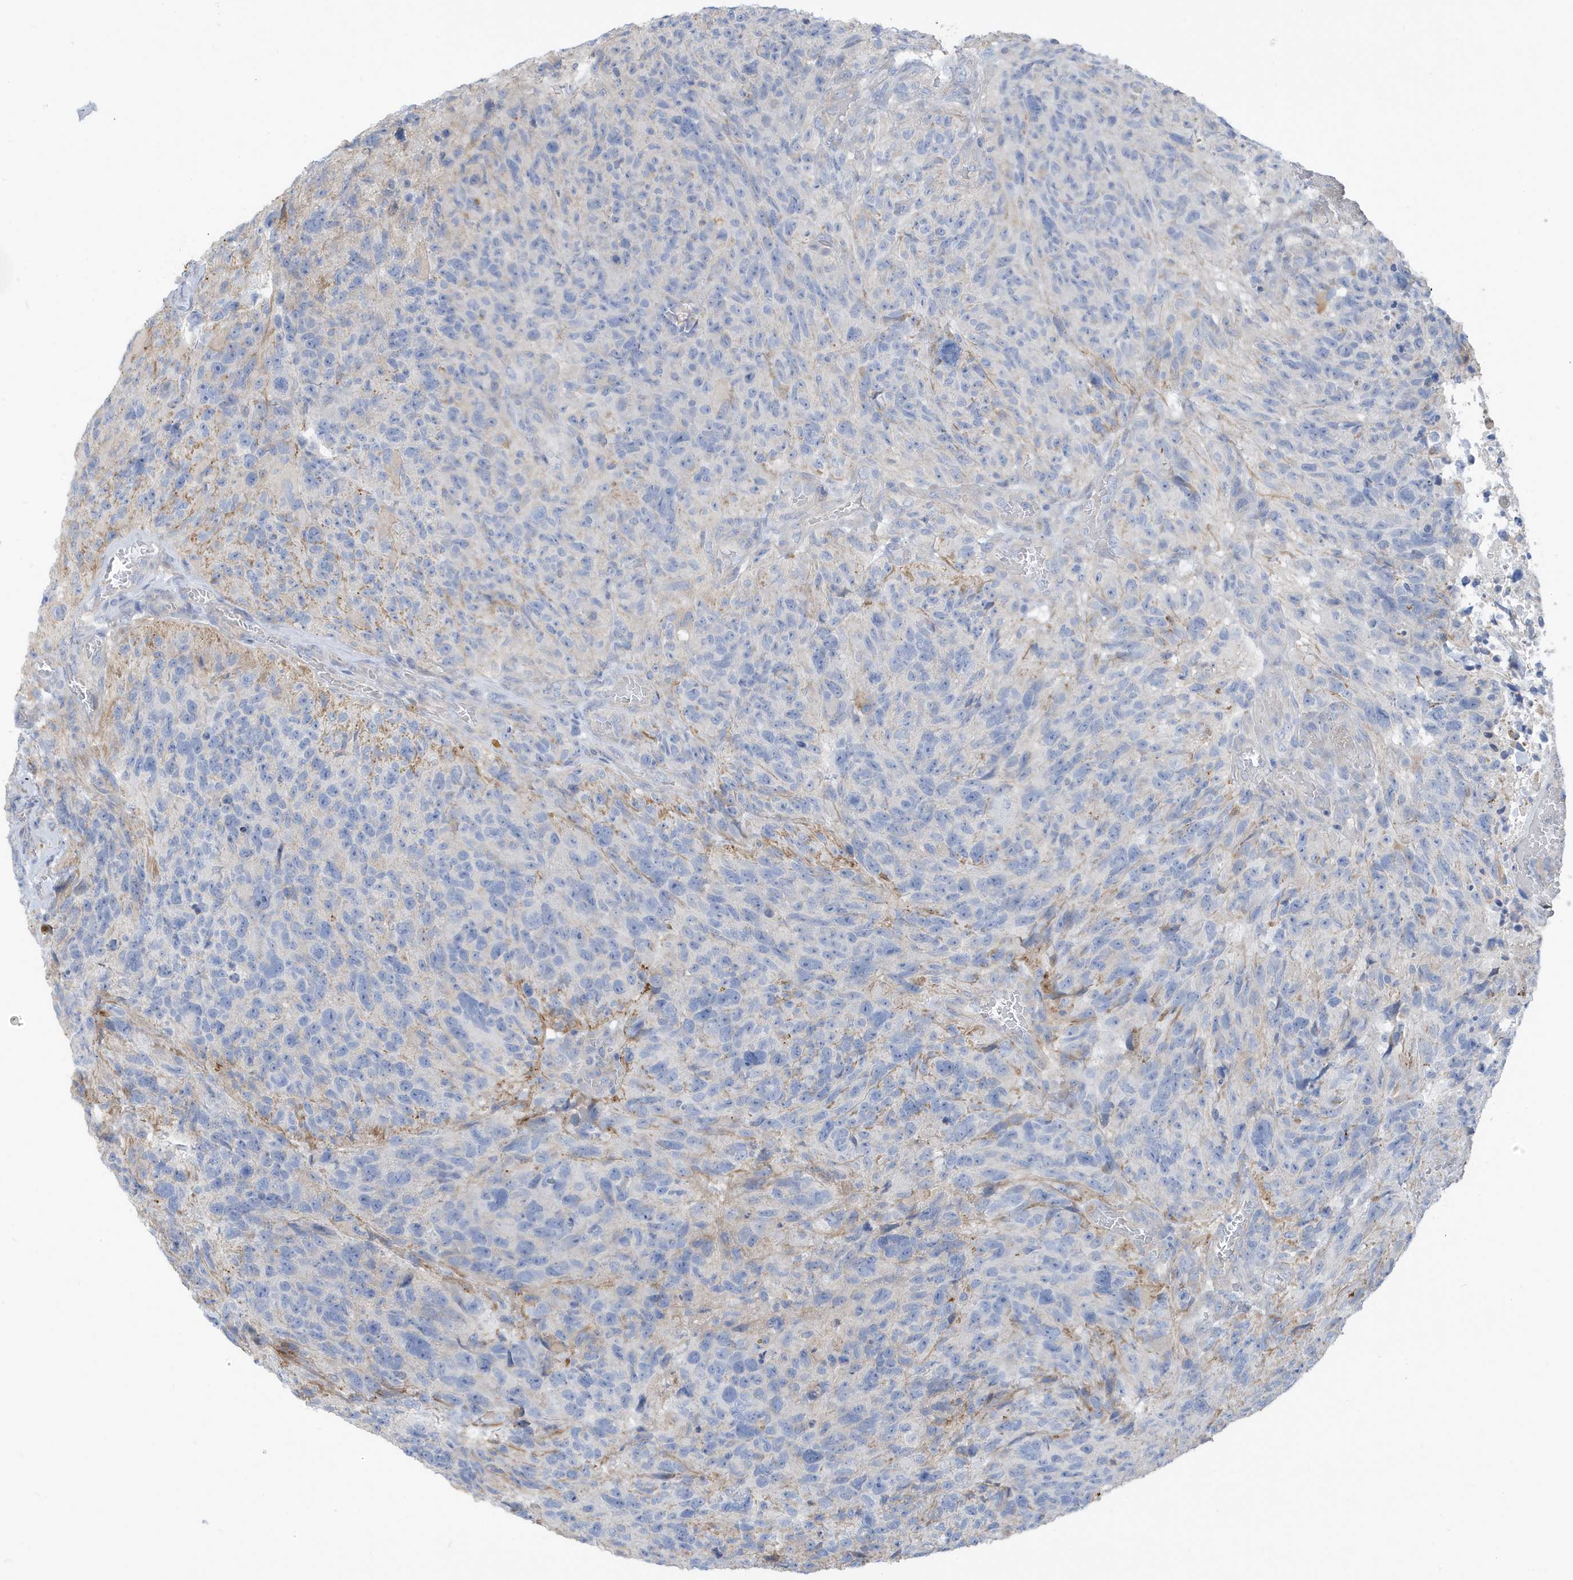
{"staining": {"intensity": "negative", "quantity": "none", "location": "none"}, "tissue": "glioma", "cell_type": "Tumor cells", "image_type": "cancer", "snomed": [{"axis": "morphology", "description": "Glioma, malignant, High grade"}, {"axis": "topography", "description": "Brain"}], "caption": "Tumor cells are negative for protein expression in human glioma. (DAB (3,3'-diaminobenzidine) IHC visualized using brightfield microscopy, high magnification).", "gene": "ATP13A5", "patient": {"sex": "male", "age": 69}}